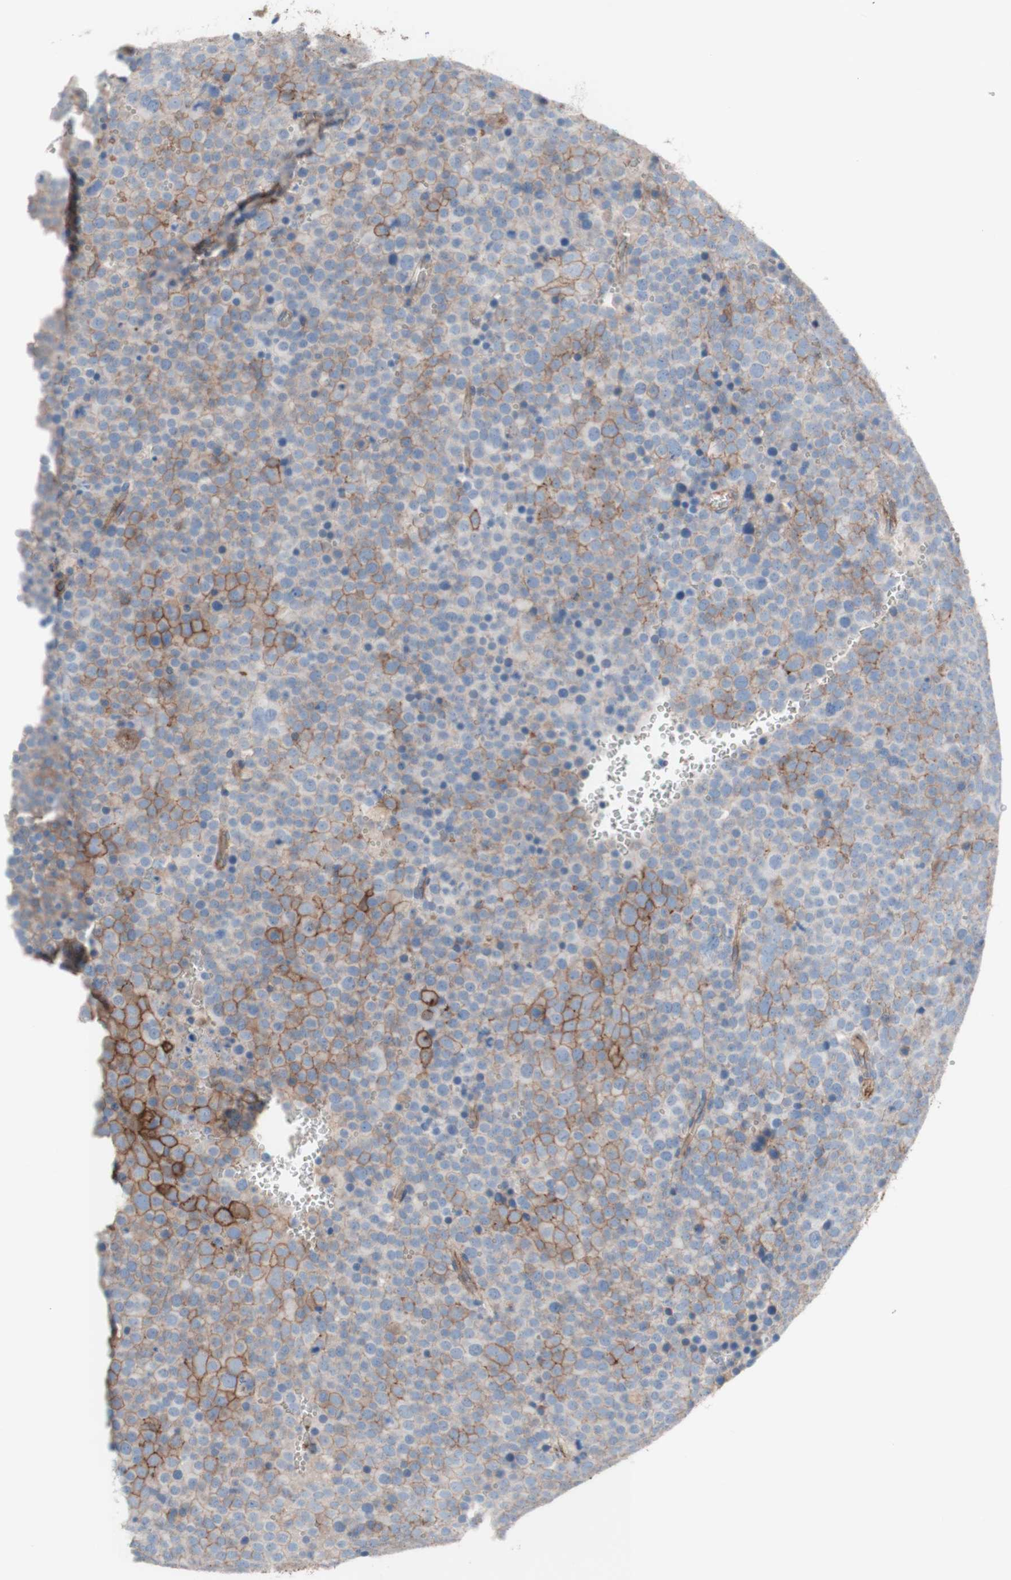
{"staining": {"intensity": "weak", "quantity": "<25%", "location": "cytoplasmic/membranous"}, "tissue": "testis cancer", "cell_type": "Tumor cells", "image_type": "cancer", "snomed": [{"axis": "morphology", "description": "Seminoma, NOS"}, {"axis": "topography", "description": "Testis"}], "caption": "Human testis cancer stained for a protein using IHC displays no expression in tumor cells.", "gene": "CD46", "patient": {"sex": "male", "age": 71}}